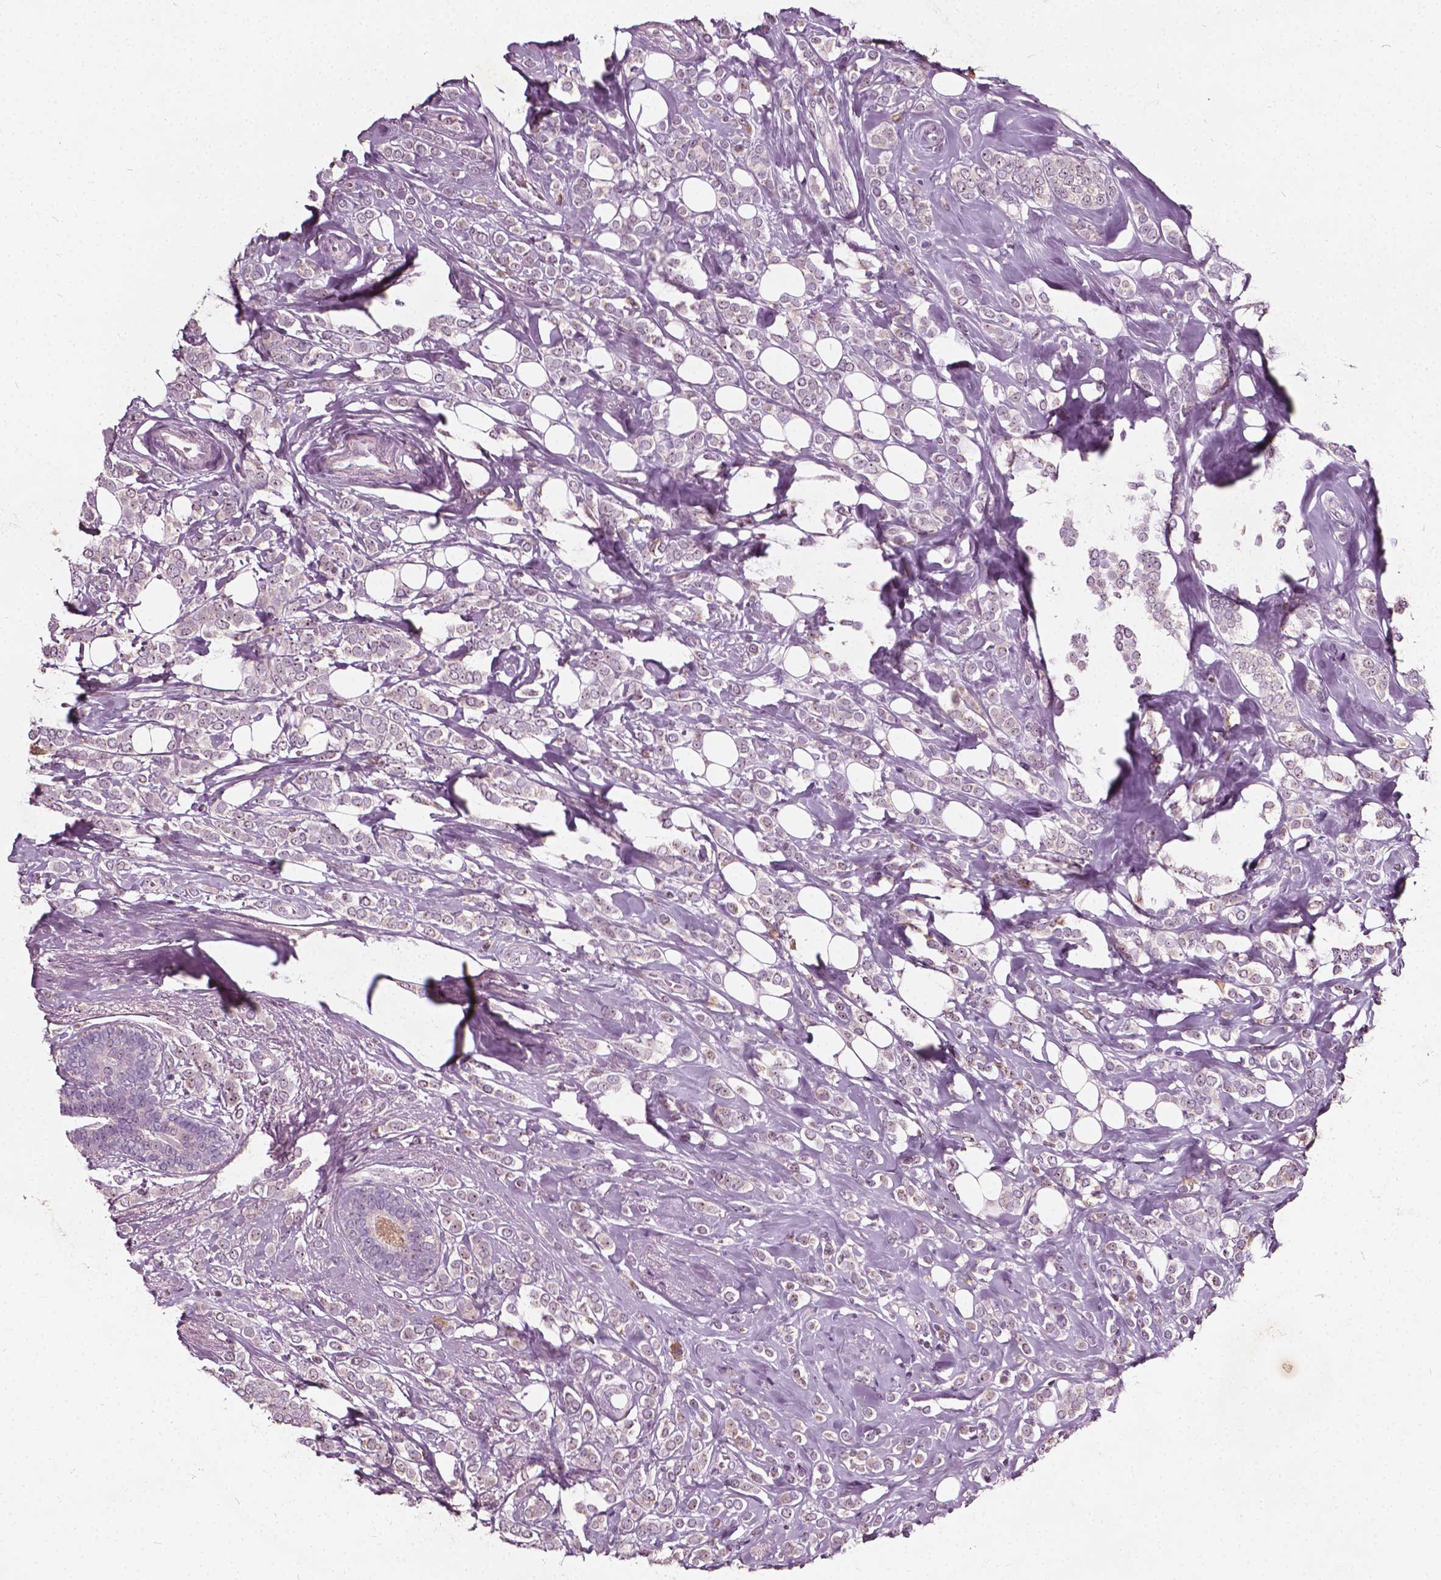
{"staining": {"intensity": "weak", "quantity": "25%-75%", "location": "cytoplasmic/membranous,nuclear"}, "tissue": "breast cancer", "cell_type": "Tumor cells", "image_type": "cancer", "snomed": [{"axis": "morphology", "description": "Lobular carcinoma"}, {"axis": "topography", "description": "Breast"}], "caption": "Breast cancer stained with a protein marker displays weak staining in tumor cells.", "gene": "ODF3L2", "patient": {"sex": "female", "age": 49}}